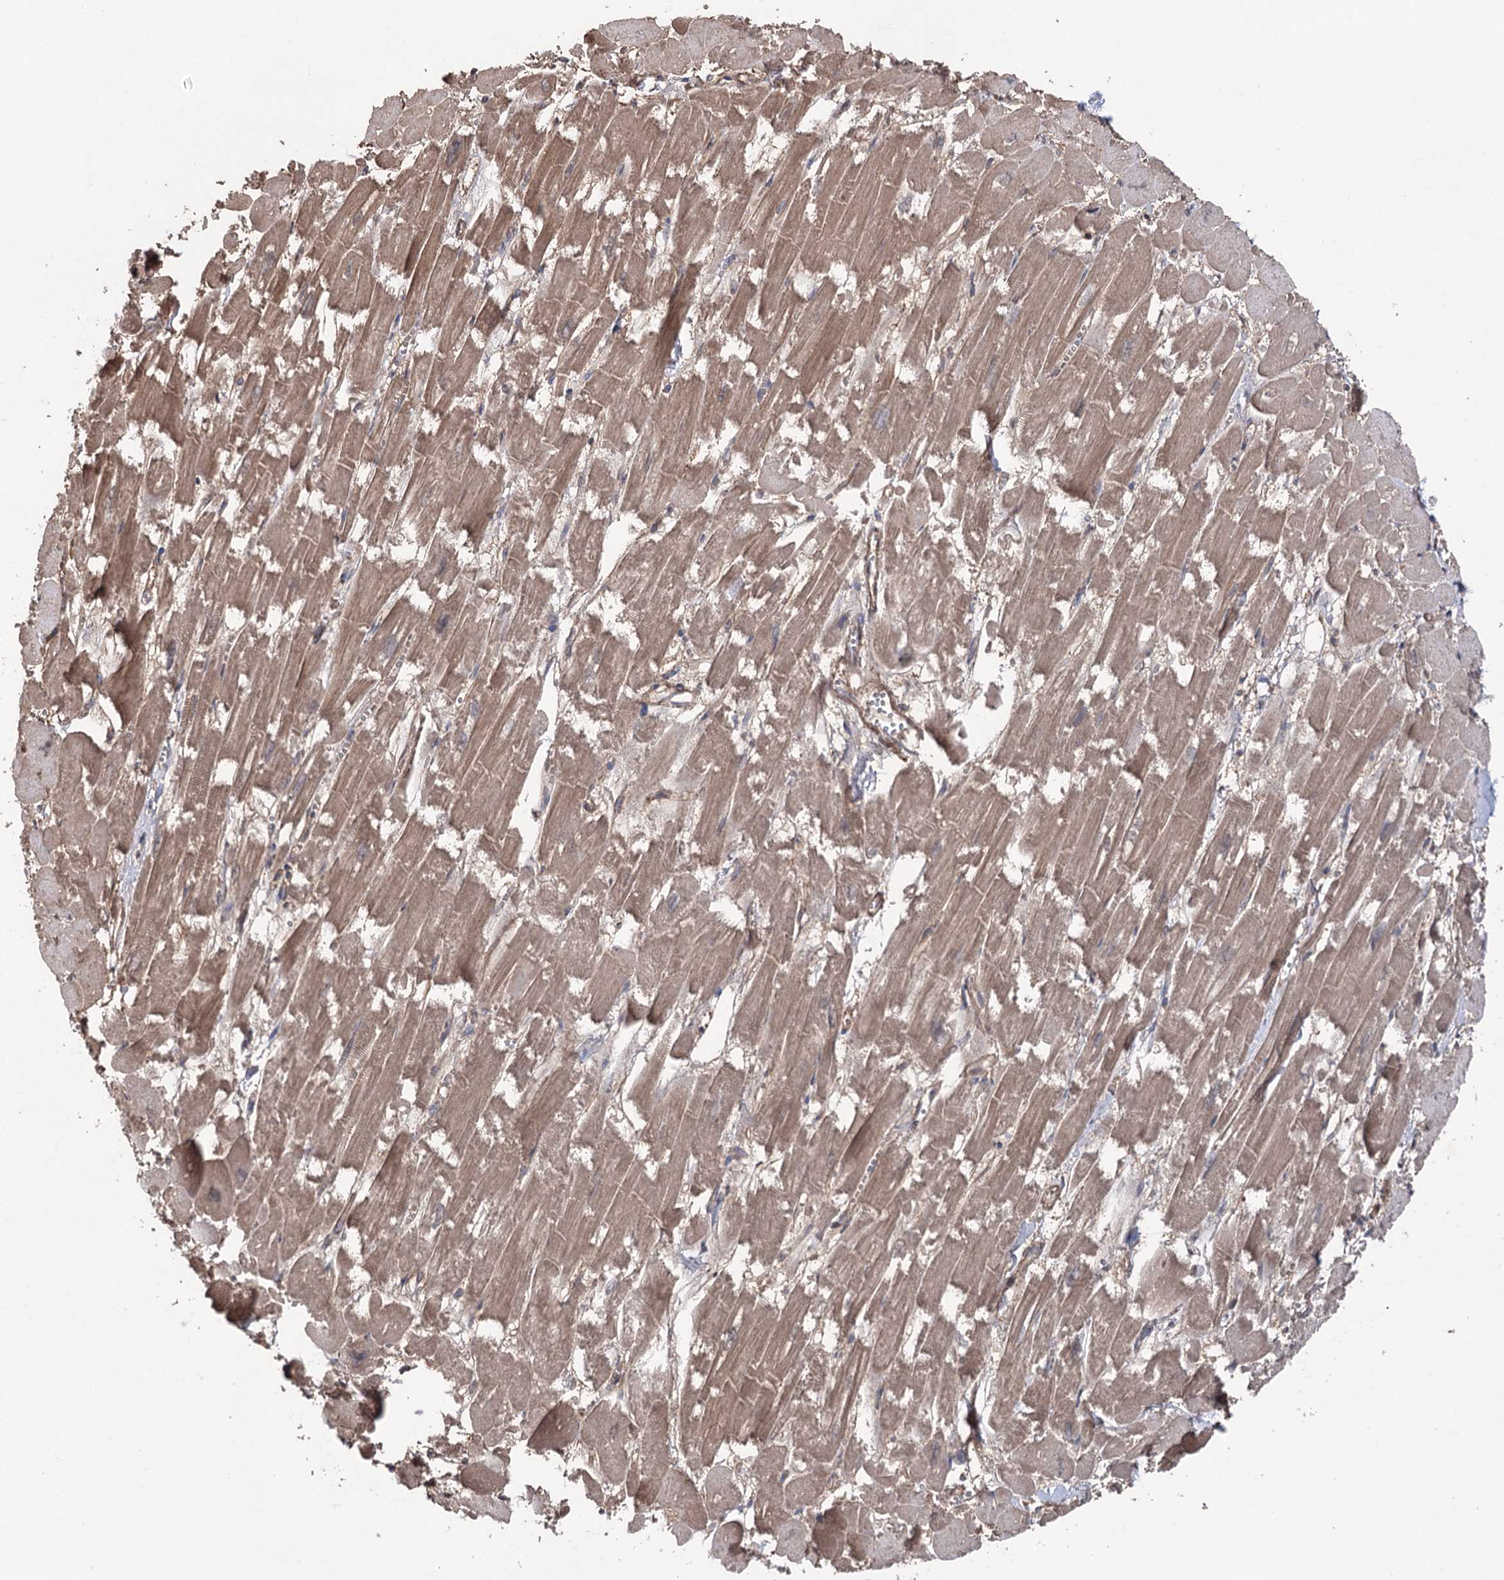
{"staining": {"intensity": "moderate", "quantity": ">75%", "location": "cytoplasmic/membranous"}, "tissue": "heart muscle", "cell_type": "Cardiomyocytes", "image_type": "normal", "snomed": [{"axis": "morphology", "description": "Normal tissue, NOS"}, {"axis": "topography", "description": "Heart"}], "caption": "Benign heart muscle reveals moderate cytoplasmic/membranous staining in approximately >75% of cardiomyocytes The protein of interest is stained brown, and the nuclei are stained in blue (DAB IHC with brightfield microscopy, high magnification)..", "gene": "LARS2", "patient": {"sex": "male", "age": 54}}